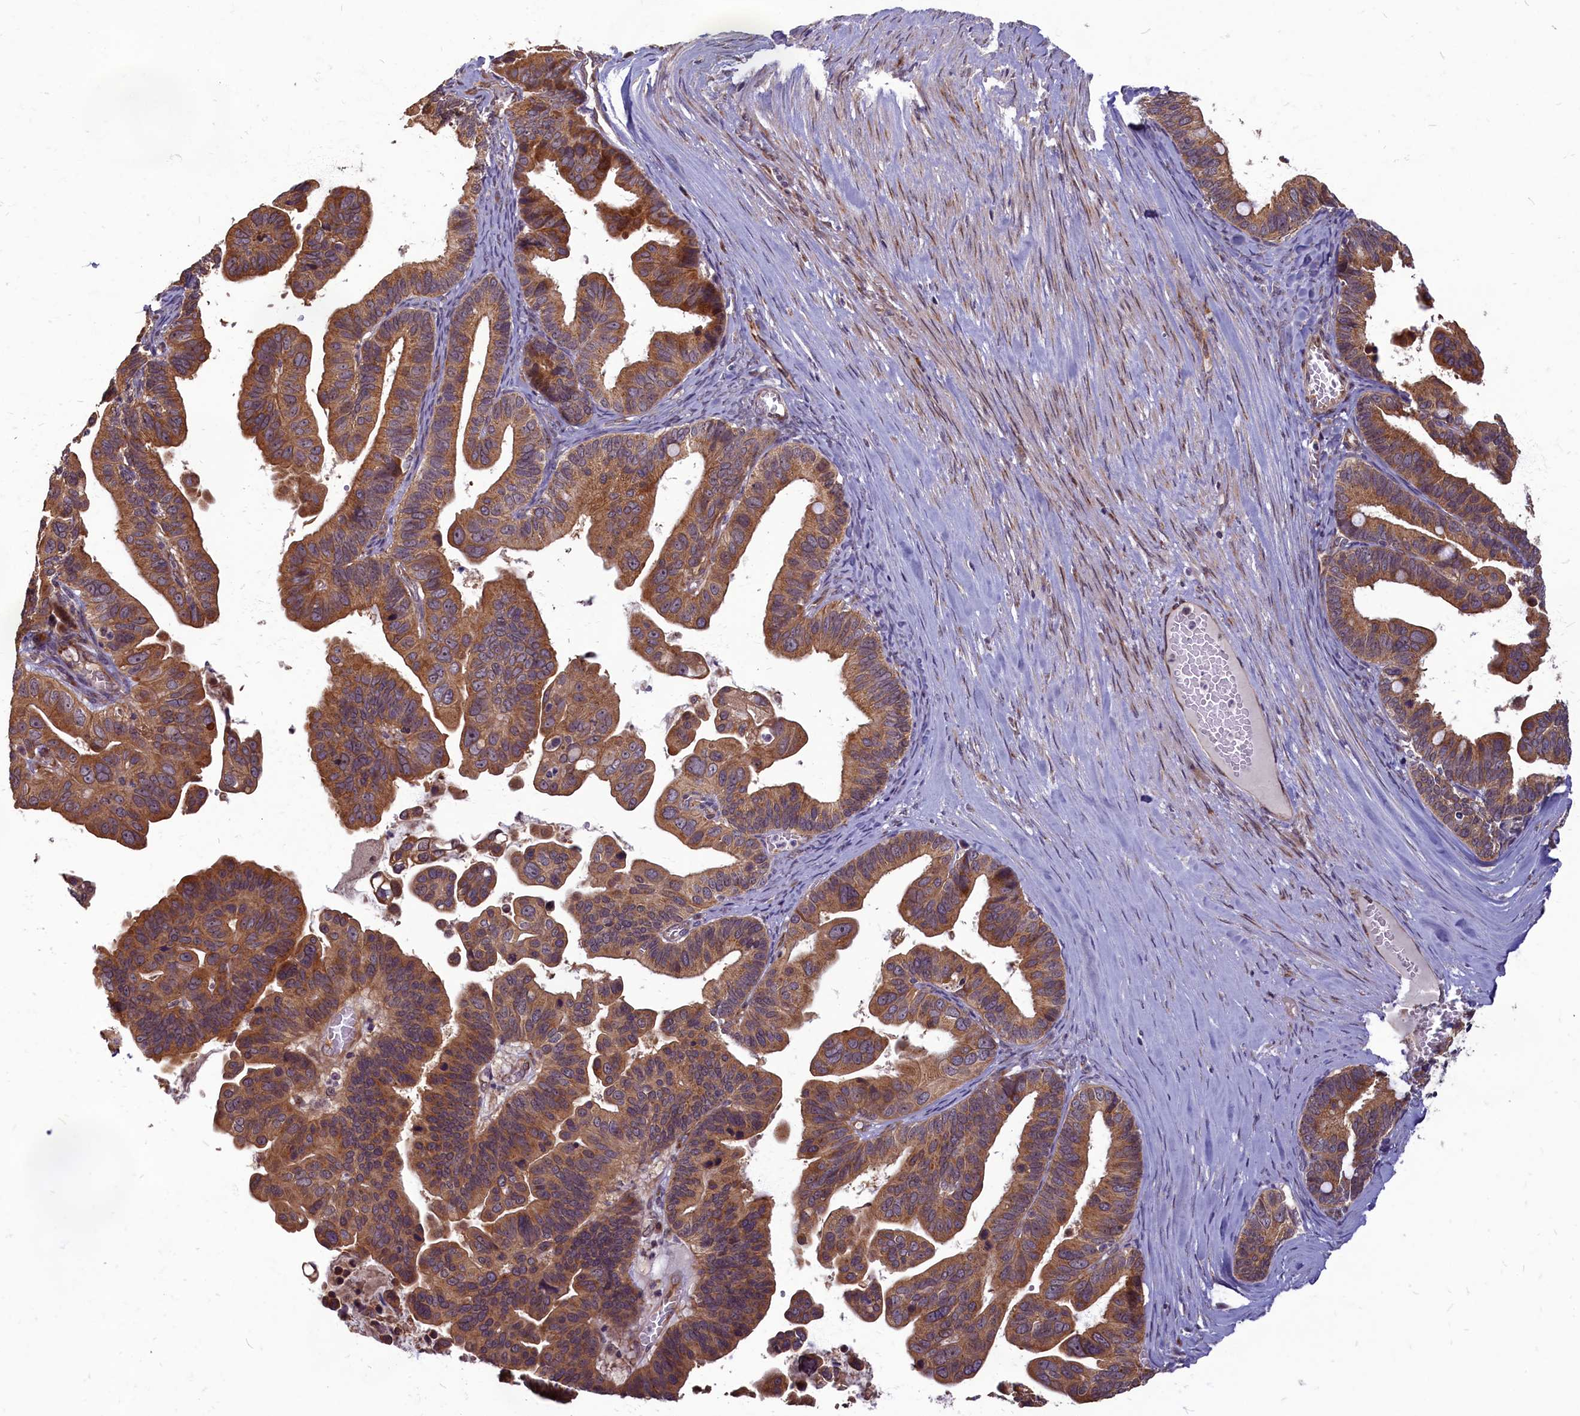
{"staining": {"intensity": "strong", "quantity": ">75%", "location": "cytoplasmic/membranous"}, "tissue": "ovarian cancer", "cell_type": "Tumor cells", "image_type": "cancer", "snomed": [{"axis": "morphology", "description": "Cystadenocarcinoma, serous, NOS"}, {"axis": "topography", "description": "Ovary"}], "caption": "About >75% of tumor cells in ovarian serous cystadenocarcinoma reveal strong cytoplasmic/membranous protein positivity as visualized by brown immunohistochemical staining.", "gene": "MYCBP", "patient": {"sex": "female", "age": 56}}